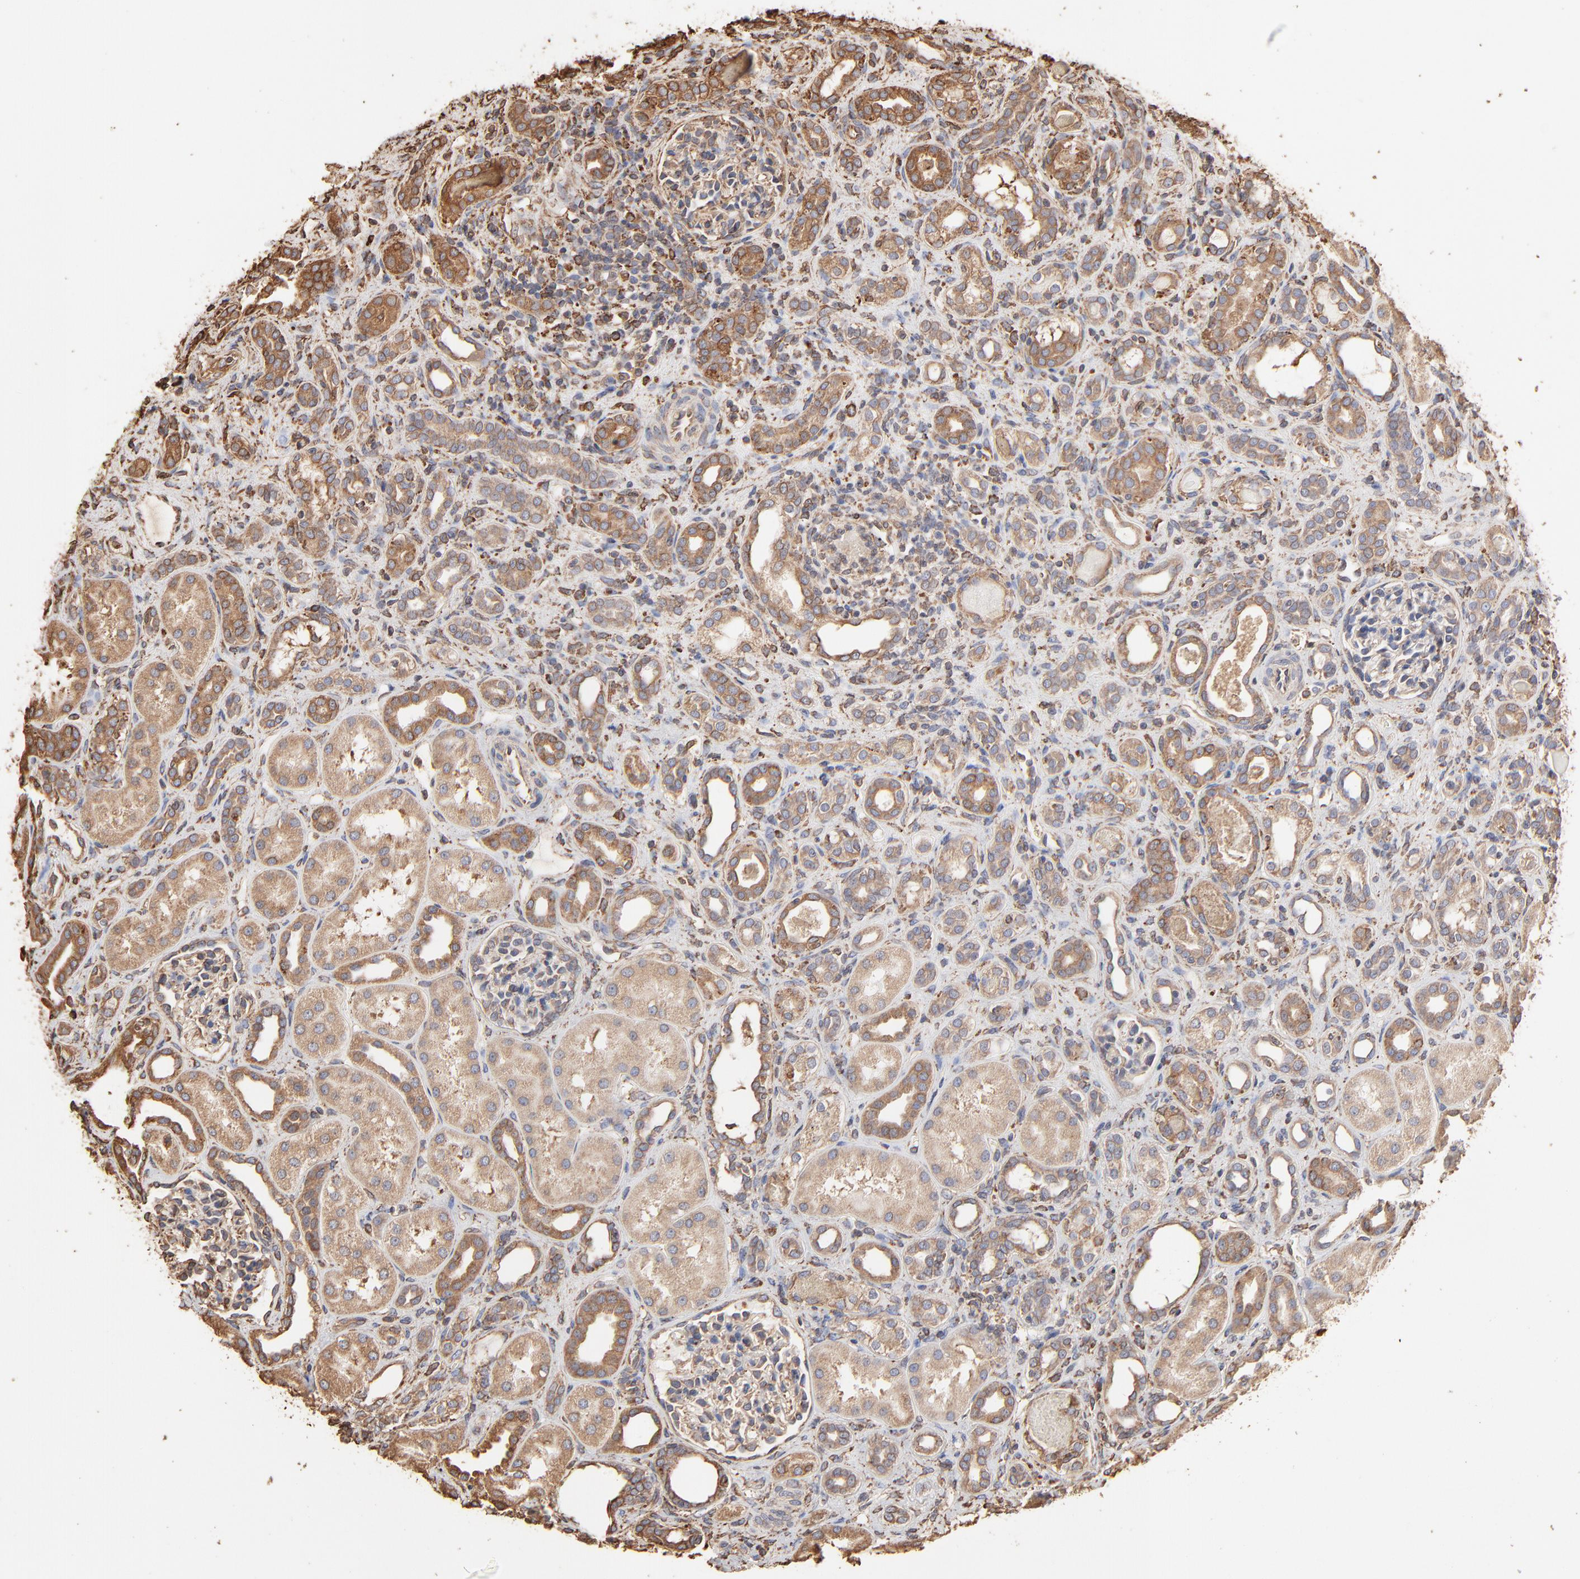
{"staining": {"intensity": "moderate", "quantity": "25%-75%", "location": "cytoplasmic/membranous"}, "tissue": "kidney", "cell_type": "Cells in glomeruli", "image_type": "normal", "snomed": [{"axis": "morphology", "description": "Normal tissue, NOS"}, {"axis": "topography", "description": "Kidney"}], "caption": "Brown immunohistochemical staining in normal human kidney exhibits moderate cytoplasmic/membranous positivity in approximately 25%-75% of cells in glomeruli. Immunohistochemistry stains the protein in brown and the nuclei are stained blue.", "gene": "PDIA3", "patient": {"sex": "male", "age": 7}}